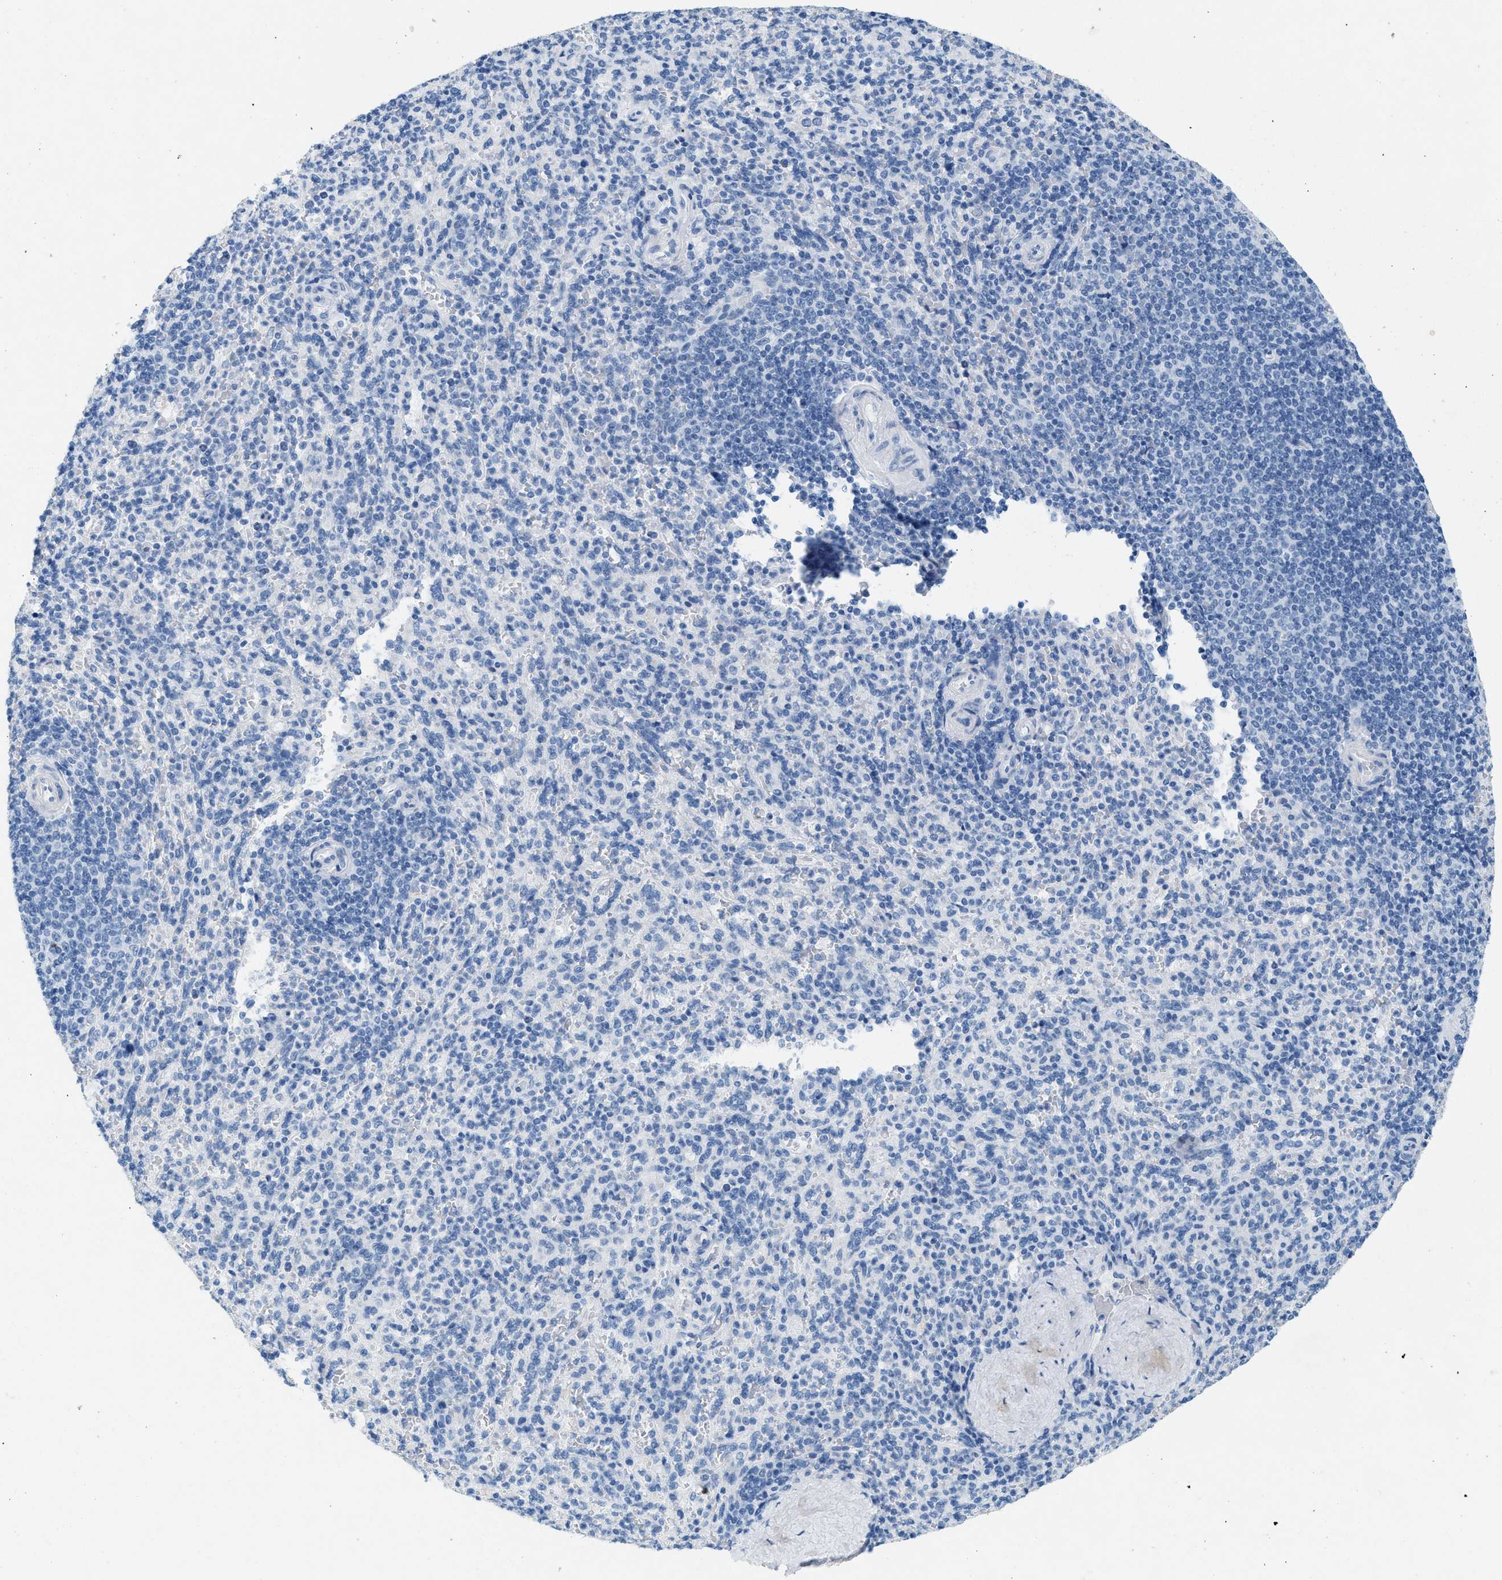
{"staining": {"intensity": "negative", "quantity": "none", "location": "none"}, "tissue": "spleen", "cell_type": "Cells in red pulp", "image_type": "normal", "snomed": [{"axis": "morphology", "description": "Normal tissue, NOS"}, {"axis": "topography", "description": "Spleen"}], "caption": "This is an immunohistochemistry image of unremarkable human spleen. There is no positivity in cells in red pulp.", "gene": "HHATL", "patient": {"sex": "male", "age": 36}}